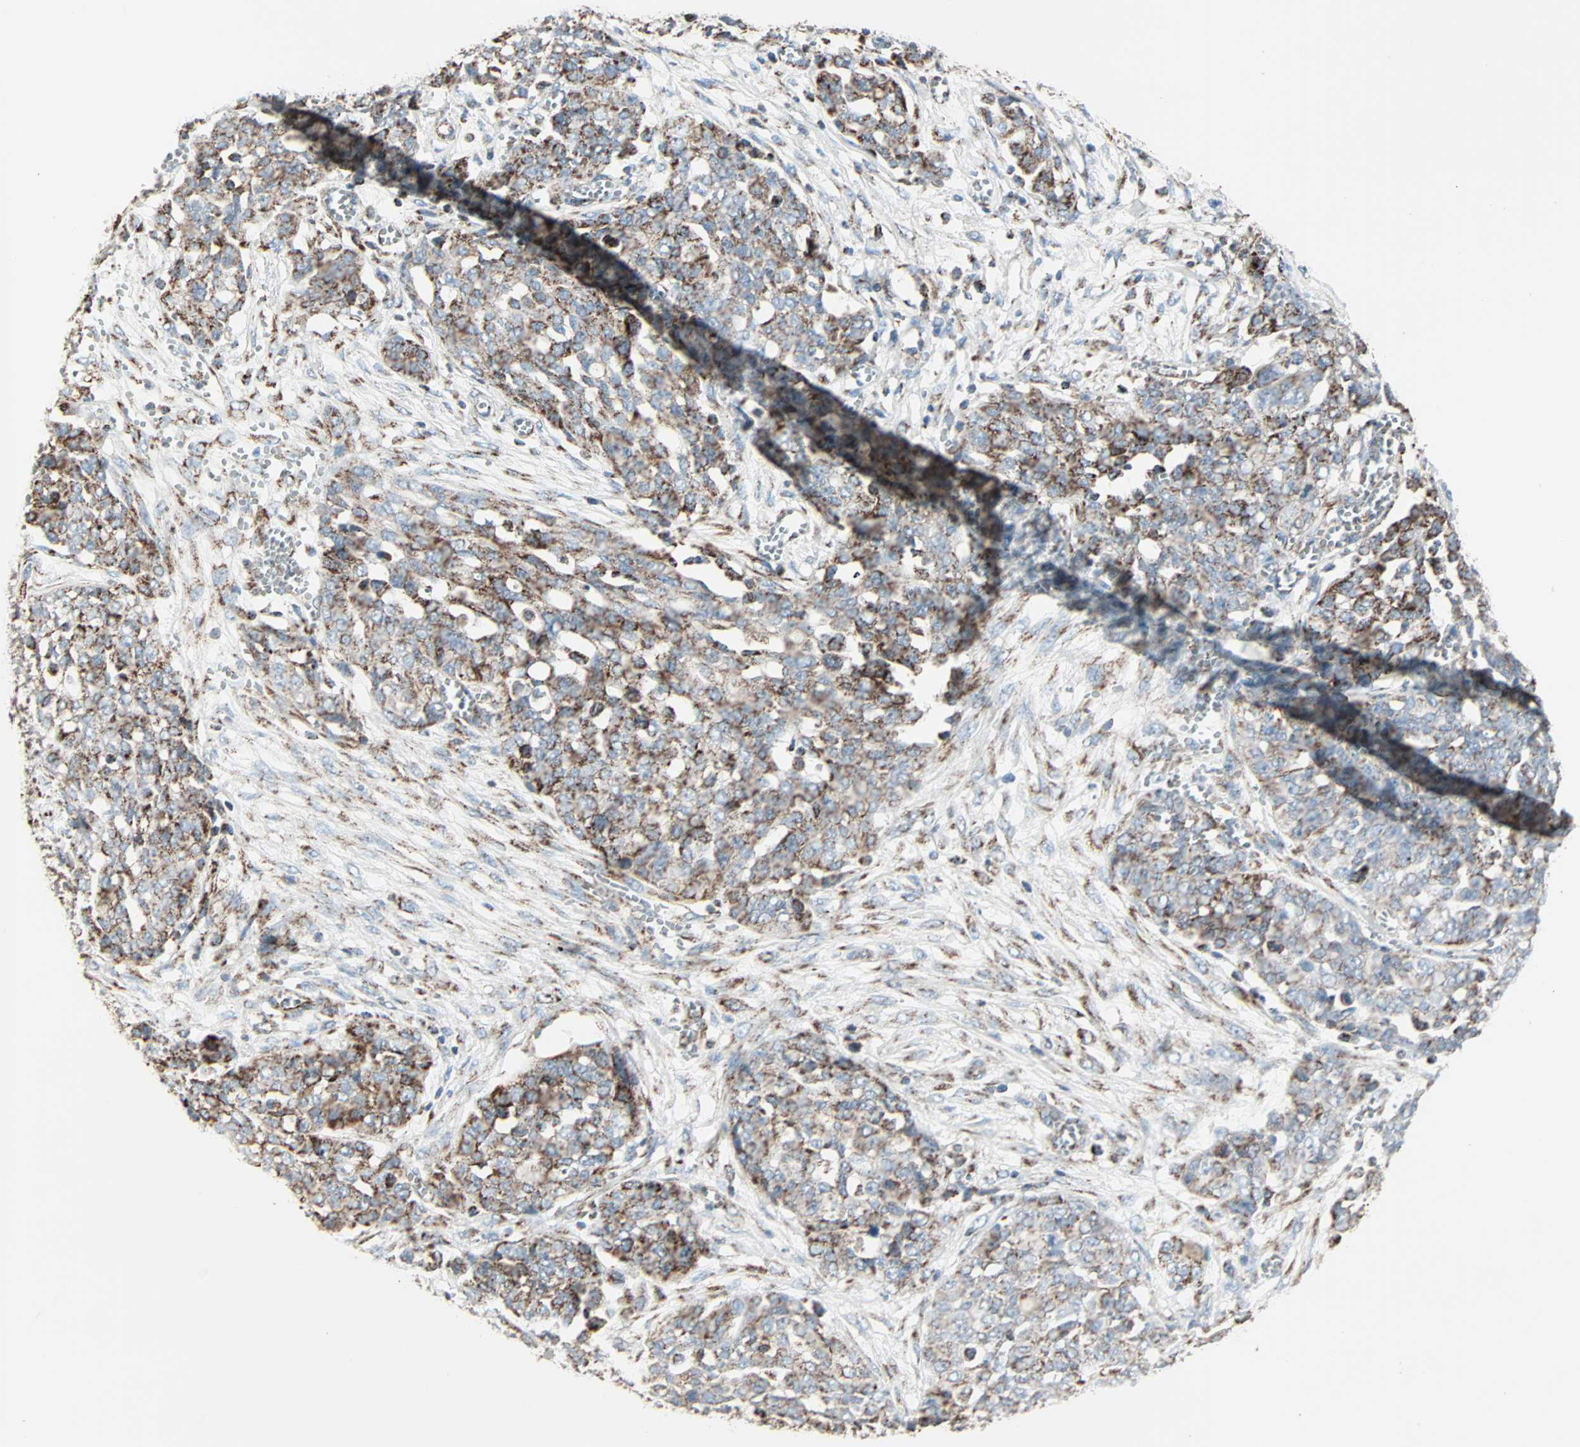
{"staining": {"intensity": "strong", "quantity": "25%-75%", "location": "cytoplasmic/membranous"}, "tissue": "ovarian cancer", "cell_type": "Tumor cells", "image_type": "cancer", "snomed": [{"axis": "morphology", "description": "Cystadenocarcinoma, serous, NOS"}, {"axis": "topography", "description": "Soft tissue"}, {"axis": "topography", "description": "Ovary"}], "caption": "DAB immunohistochemical staining of ovarian serous cystadenocarcinoma exhibits strong cytoplasmic/membranous protein positivity in about 25%-75% of tumor cells.", "gene": "IDH2", "patient": {"sex": "female", "age": 57}}